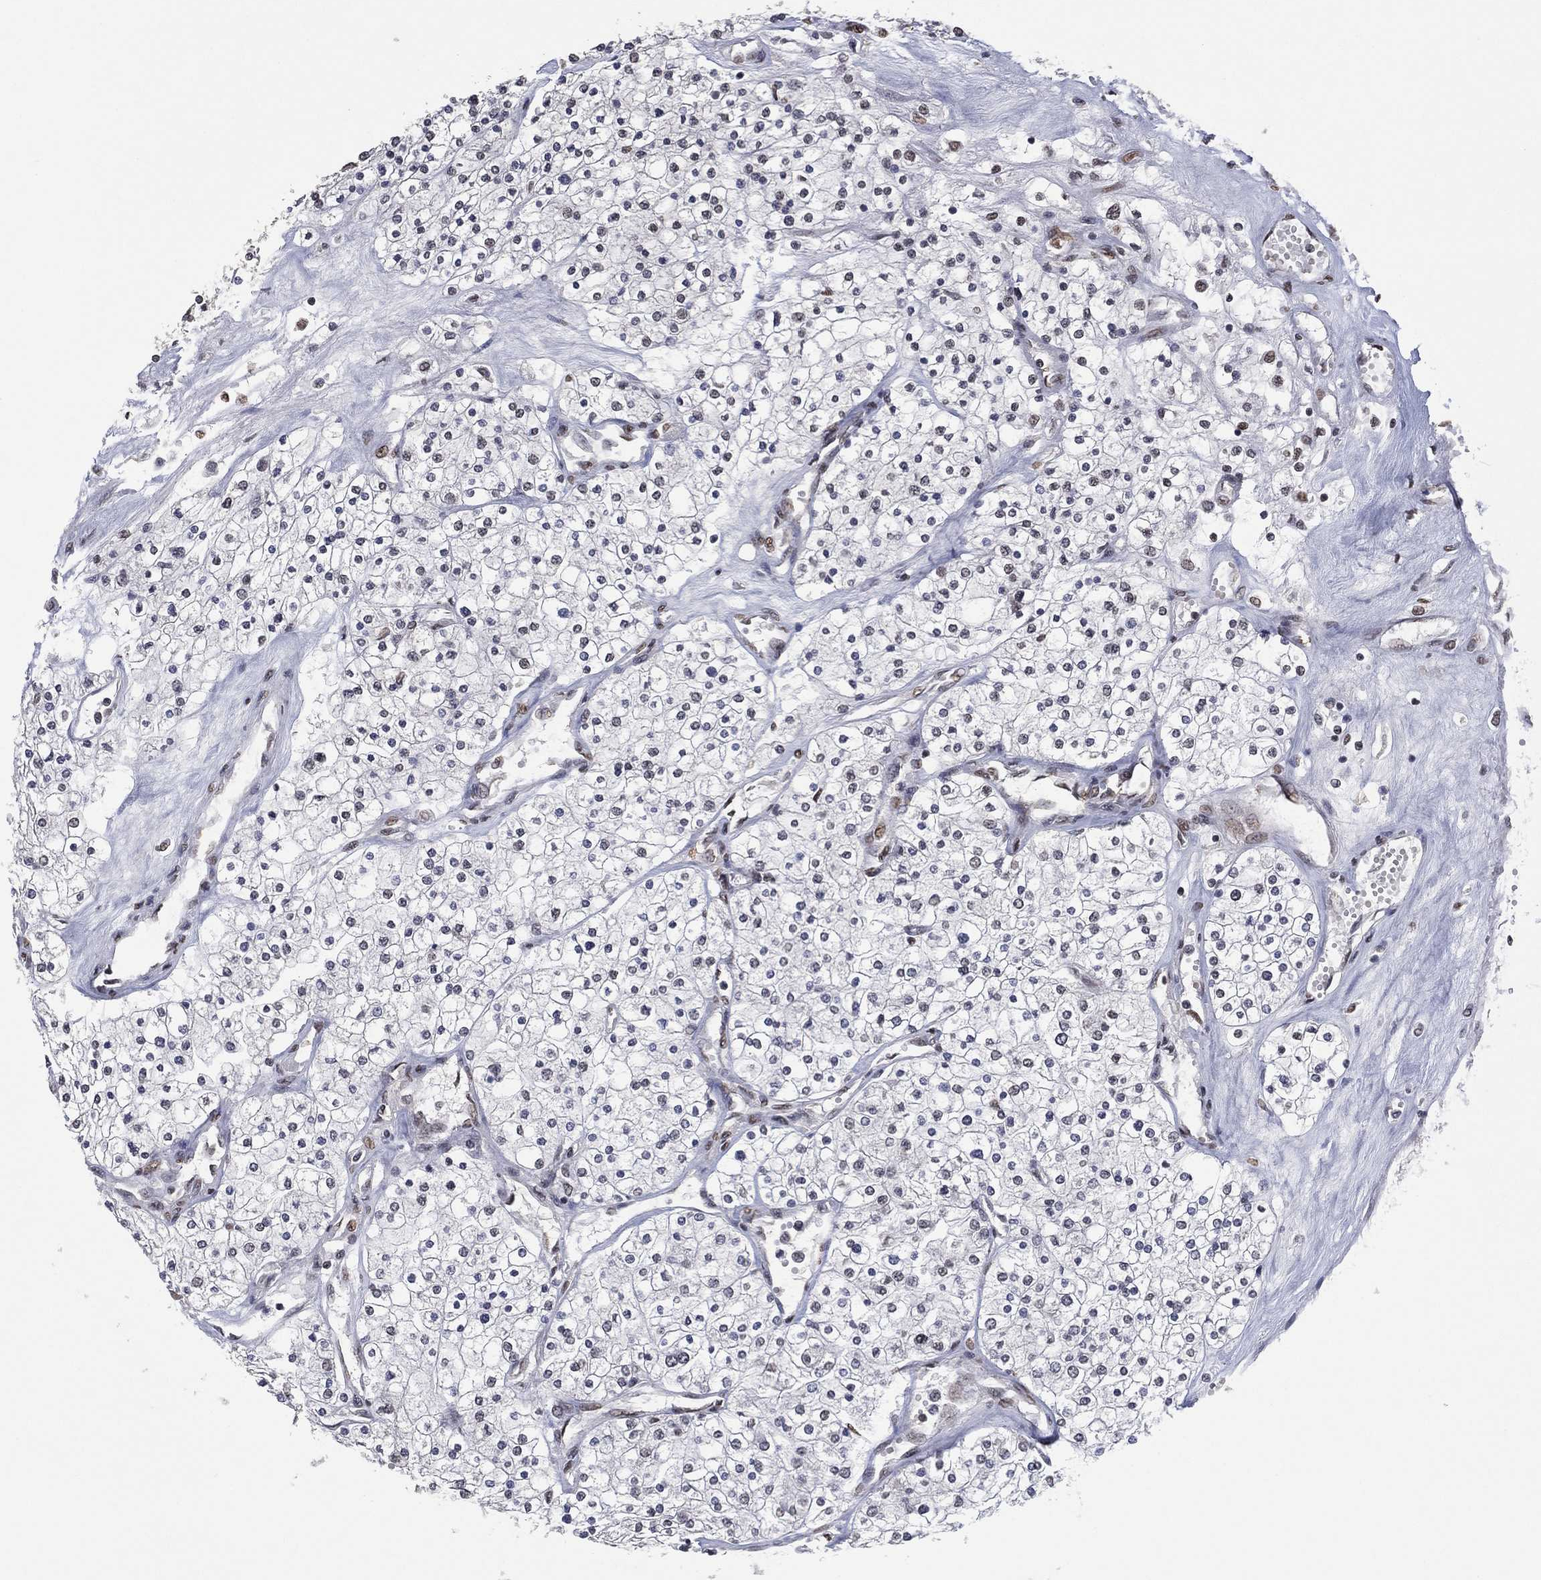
{"staining": {"intensity": "negative", "quantity": "none", "location": "none"}, "tissue": "renal cancer", "cell_type": "Tumor cells", "image_type": "cancer", "snomed": [{"axis": "morphology", "description": "Adenocarcinoma, NOS"}, {"axis": "topography", "description": "Kidney"}], "caption": "High magnification brightfield microscopy of renal cancer (adenocarcinoma) stained with DAB (3,3'-diaminobenzidine) (brown) and counterstained with hematoxylin (blue): tumor cells show no significant expression.", "gene": "EHMT1", "patient": {"sex": "male", "age": 80}}